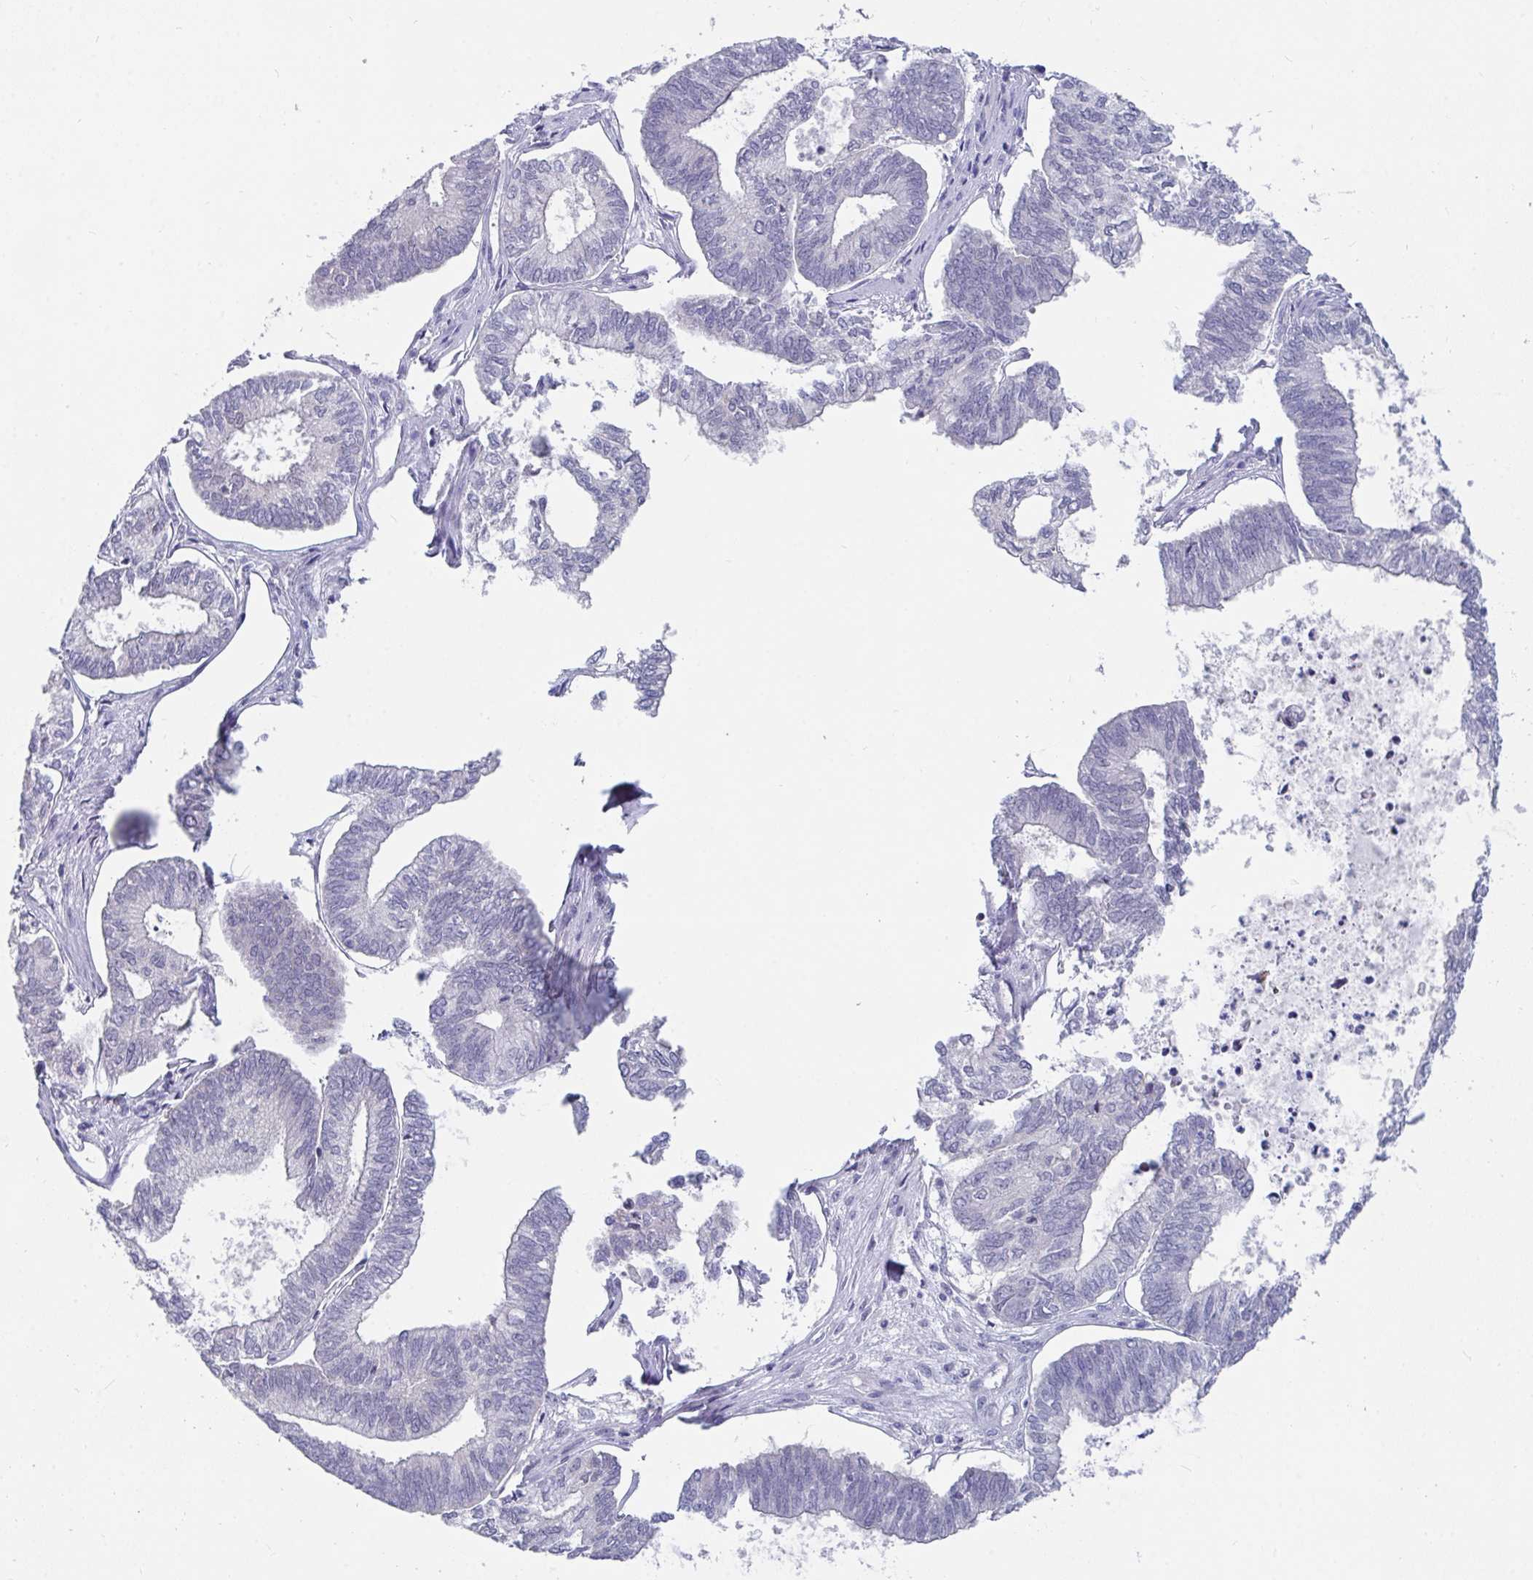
{"staining": {"intensity": "negative", "quantity": "none", "location": "none"}, "tissue": "ovarian cancer", "cell_type": "Tumor cells", "image_type": "cancer", "snomed": [{"axis": "morphology", "description": "Carcinoma, endometroid"}, {"axis": "topography", "description": "Ovary"}], "caption": "A micrograph of endometroid carcinoma (ovarian) stained for a protein shows no brown staining in tumor cells.", "gene": "FAM156B", "patient": {"sex": "female", "age": 64}}